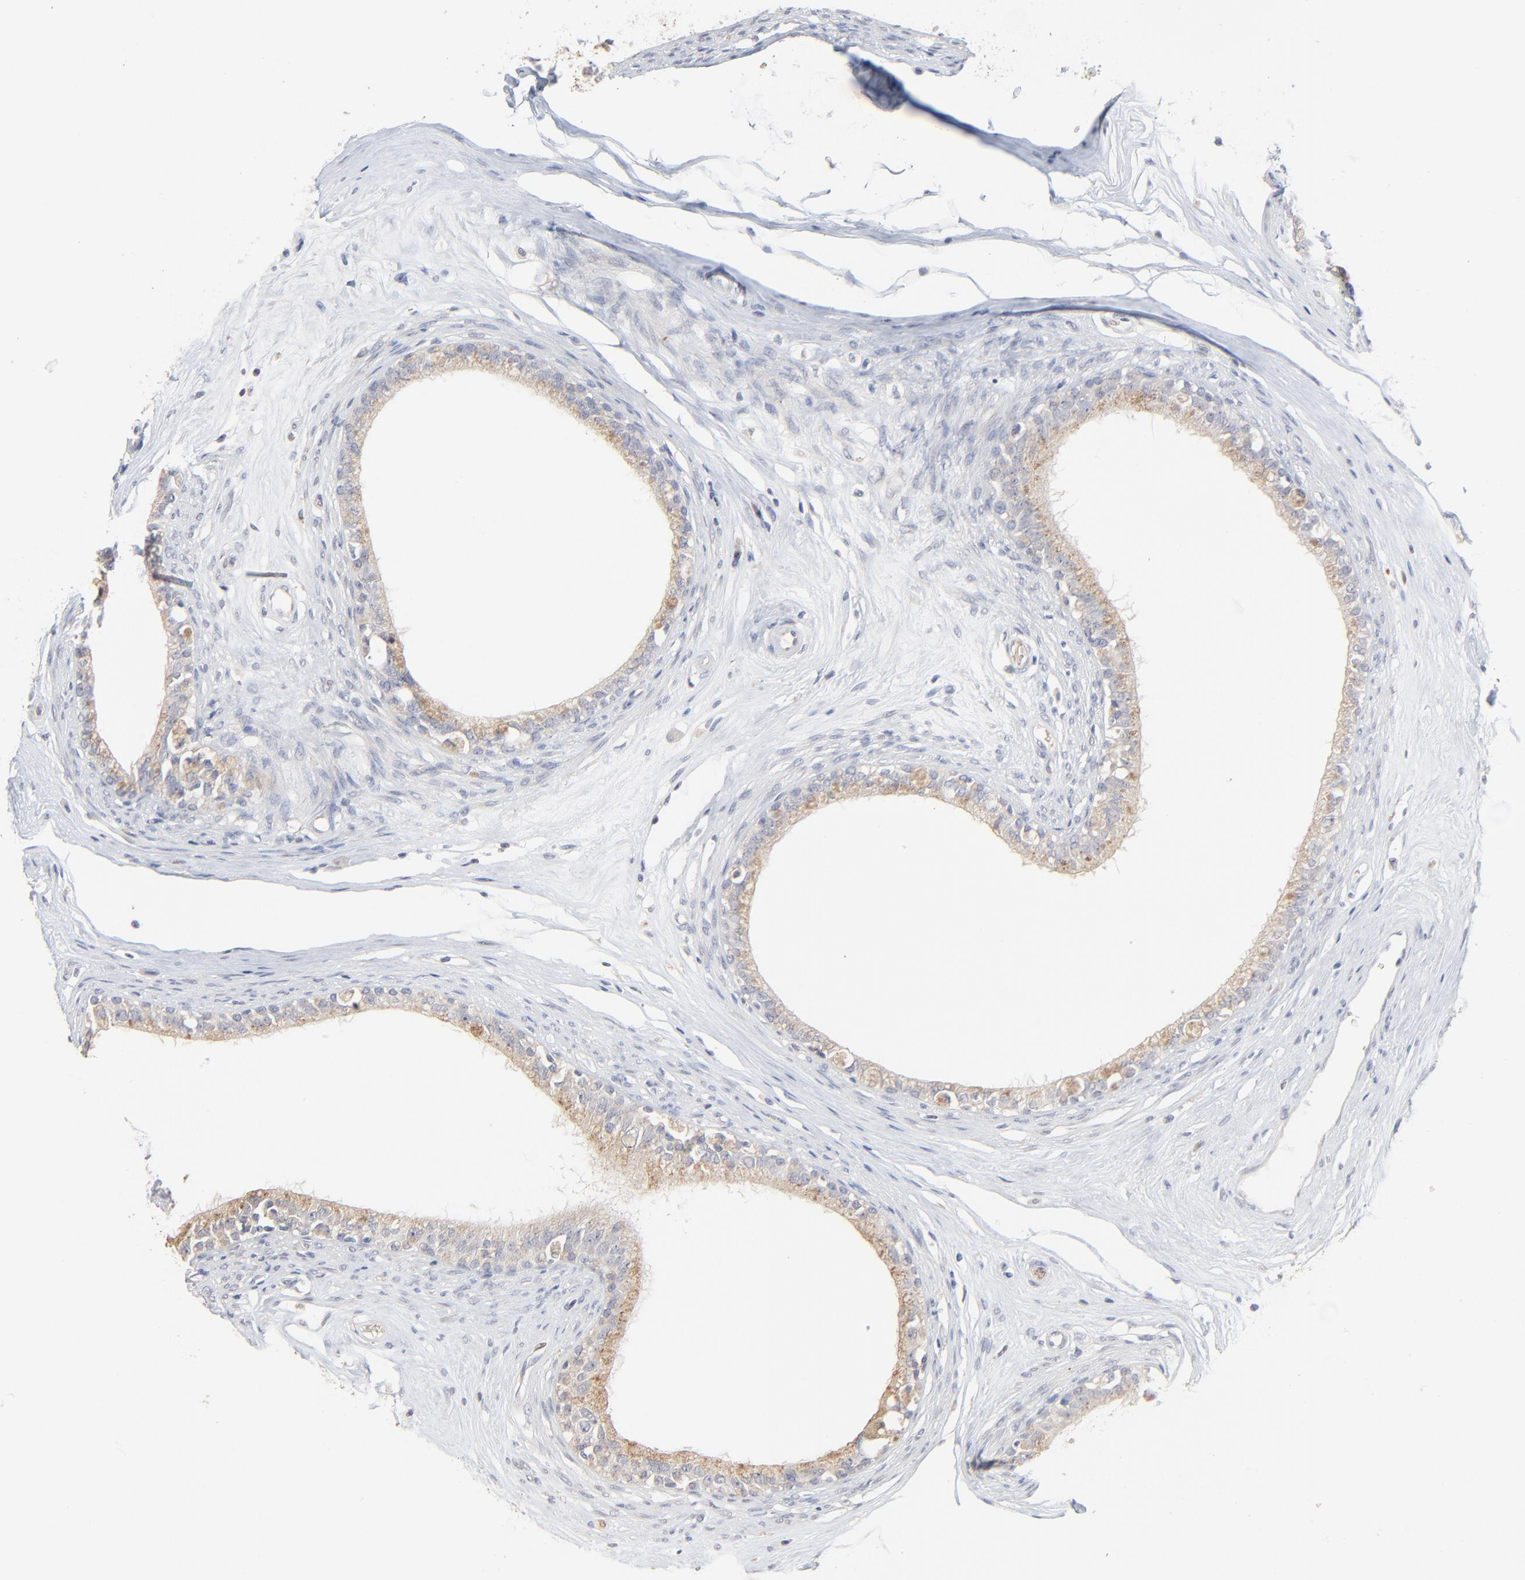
{"staining": {"intensity": "negative", "quantity": "none", "location": "none"}, "tissue": "epididymis", "cell_type": "Glandular cells", "image_type": "normal", "snomed": [{"axis": "morphology", "description": "Normal tissue, NOS"}, {"axis": "morphology", "description": "Inflammation, NOS"}, {"axis": "topography", "description": "Epididymis"}], "caption": "The histopathology image displays no significant staining in glandular cells of epididymis. Nuclei are stained in blue.", "gene": "FANCB", "patient": {"sex": "male", "age": 84}}